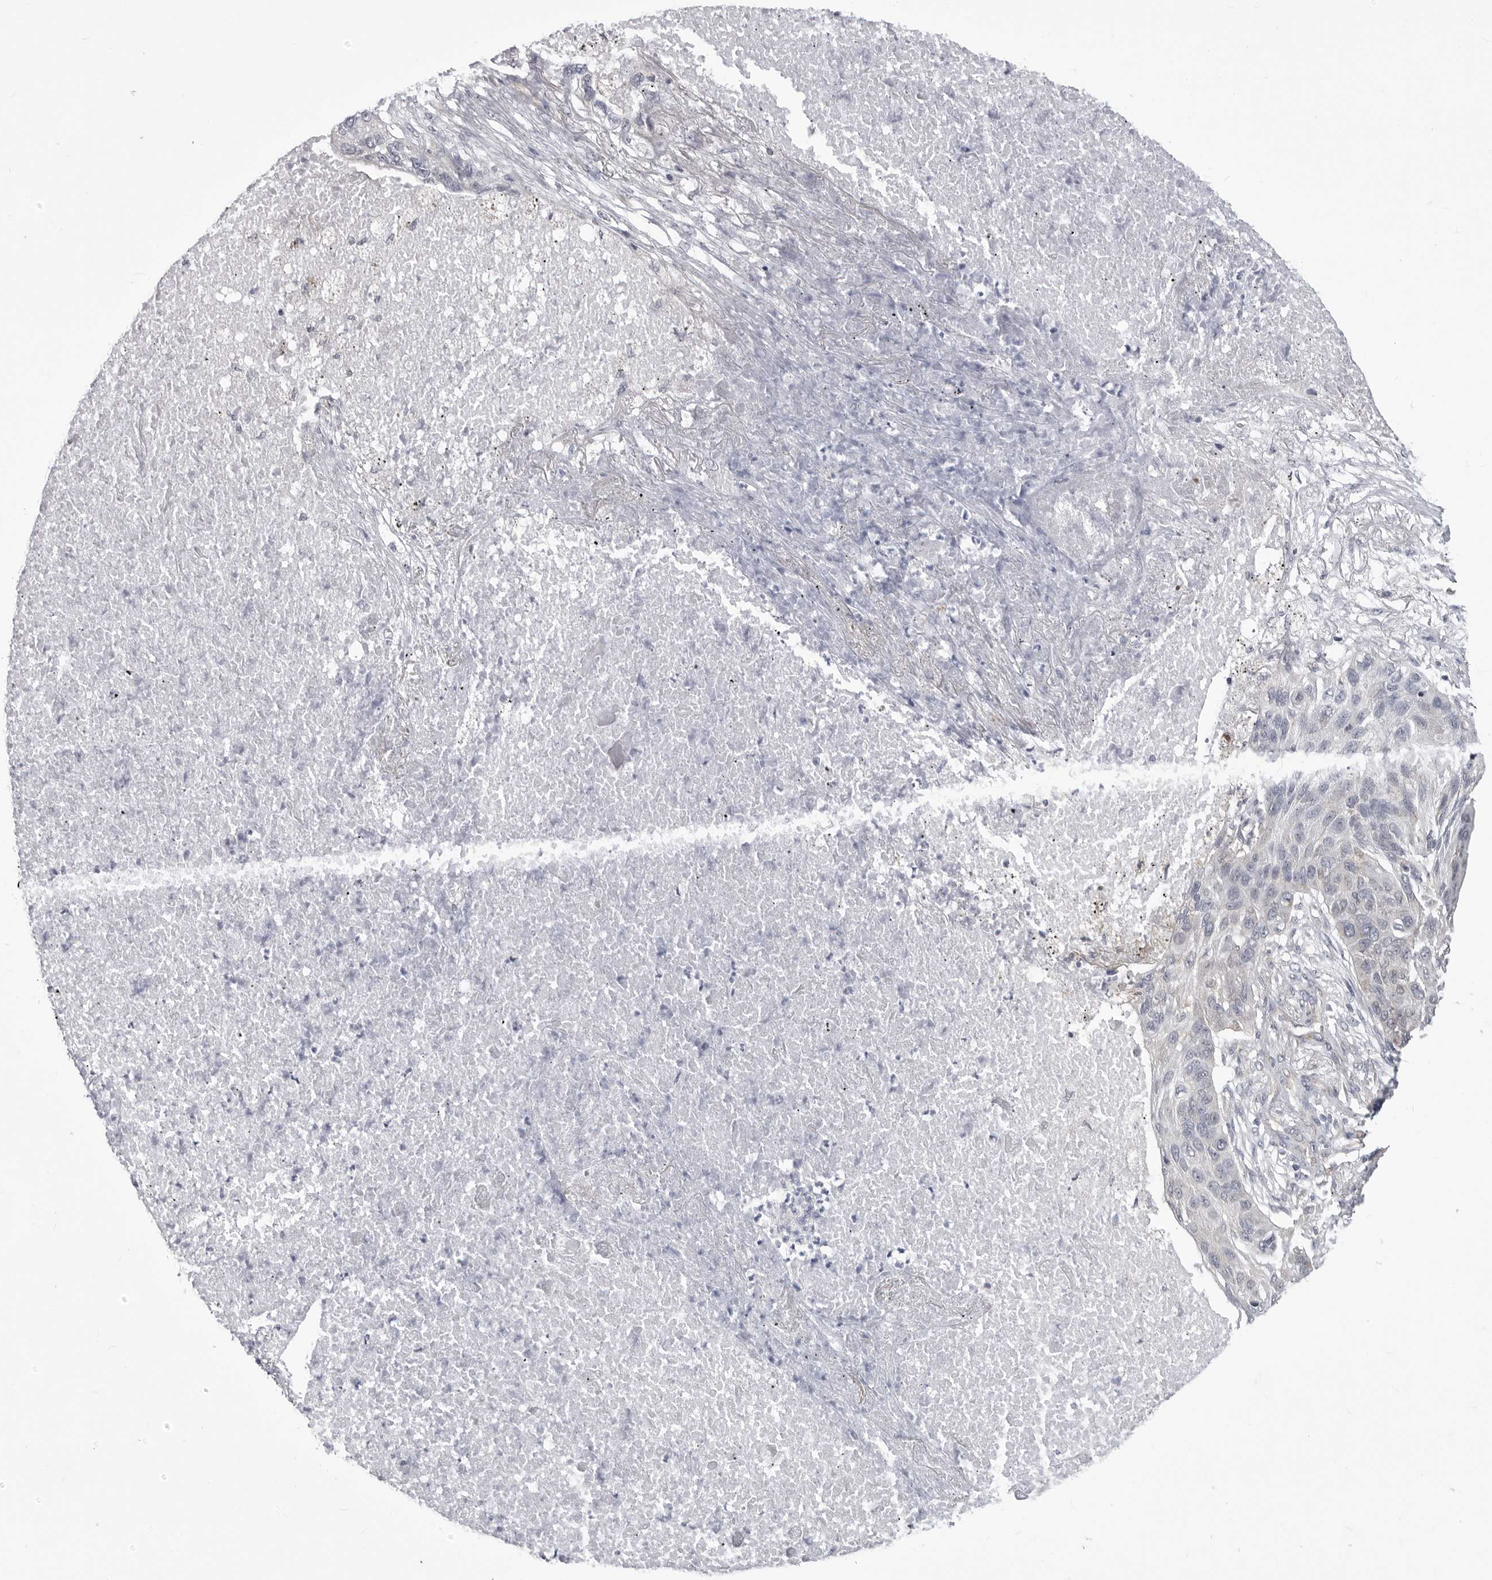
{"staining": {"intensity": "negative", "quantity": "none", "location": "none"}, "tissue": "lung cancer", "cell_type": "Tumor cells", "image_type": "cancer", "snomed": [{"axis": "morphology", "description": "Squamous cell carcinoma, NOS"}, {"axis": "topography", "description": "Lung"}], "caption": "Immunohistochemistry of human lung cancer displays no expression in tumor cells. Brightfield microscopy of immunohistochemistry (IHC) stained with DAB (brown) and hematoxylin (blue), captured at high magnification.", "gene": "FH", "patient": {"sex": "female", "age": 63}}